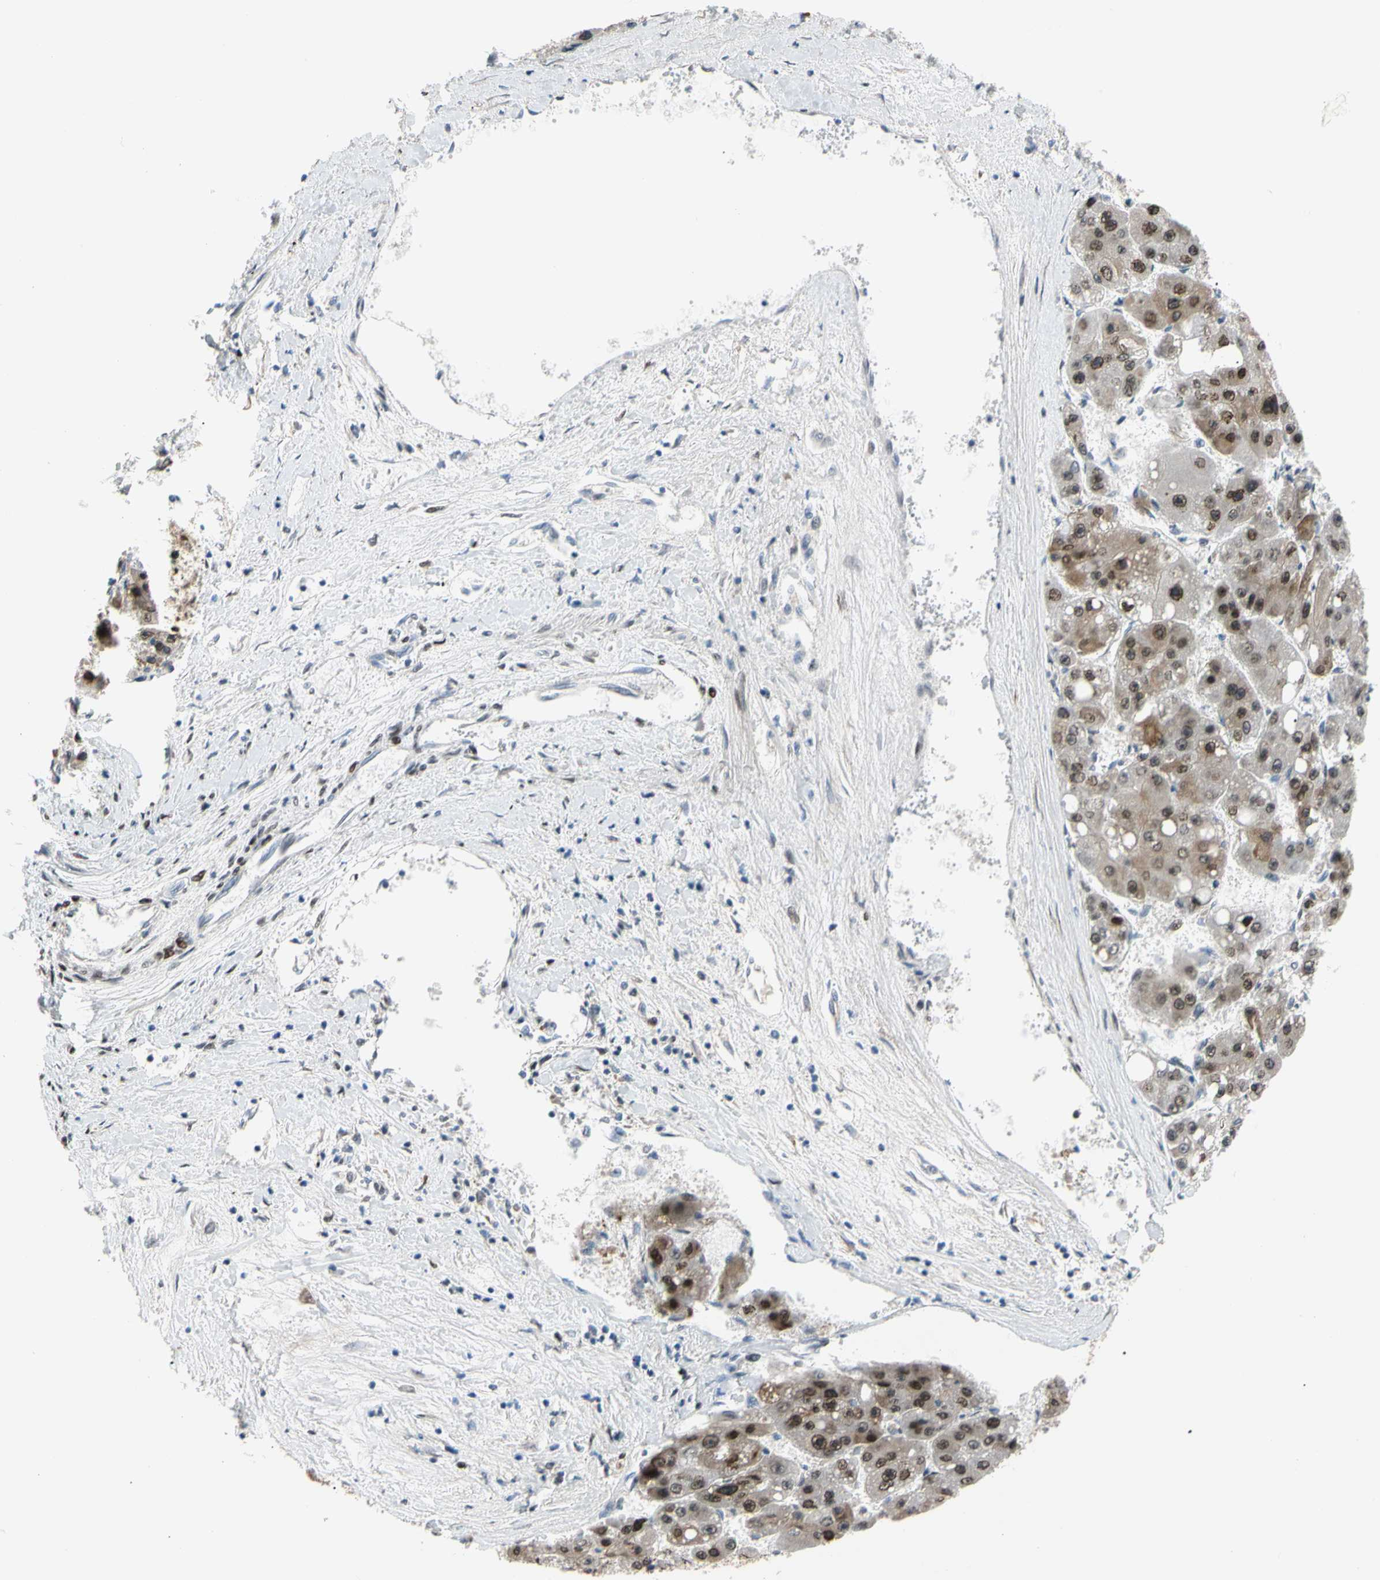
{"staining": {"intensity": "moderate", "quantity": ">75%", "location": "cytoplasmic/membranous,nuclear"}, "tissue": "liver cancer", "cell_type": "Tumor cells", "image_type": "cancer", "snomed": [{"axis": "morphology", "description": "Carcinoma, Hepatocellular, NOS"}, {"axis": "topography", "description": "Liver"}], "caption": "Human liver hepatocellular carcinoma stained with a protein marker exhibits moderate staining in tumor cells.", "gene": "E2F1", "patient": {"sex": "female", "age": 61}}